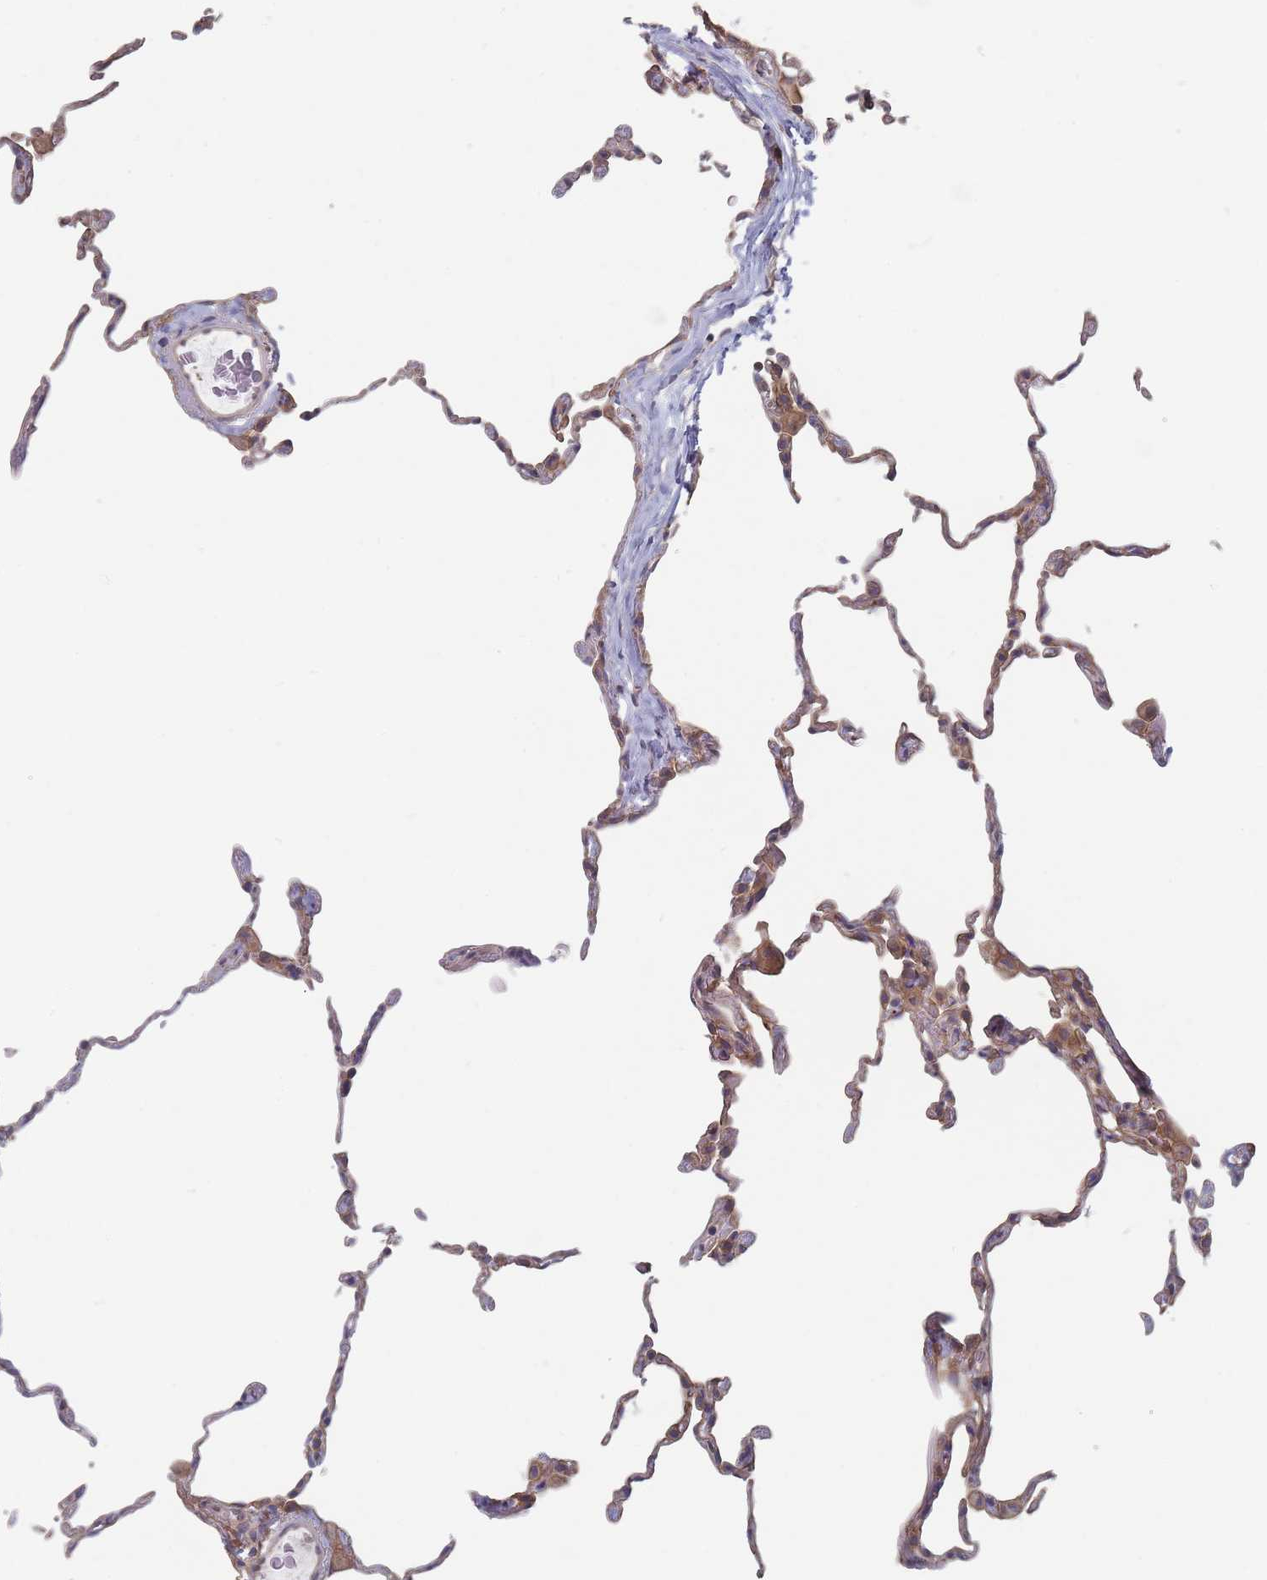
{"staining": {"intensity": "moderate", "quantity": "25%-75%", "location": "cytoplasmic/membranous"}, "tissue": "lung", "cell_type": "Alveolar cells", "image_type": "normal", "snomed": [{"axis": "morphology", "description": "Normal tissue, NOS"}, {"axis": "topography", "description": "Lung"}], "caption": "High-magnification brightfield microscopy of unremarkable lung stained with DAB (brown) and counterstained with hematoxylin (blue). alveolar cells exhibit moderate cytoplasmic/membranous expression is identified in about25%-75% of cells.", "gene": "EFCC1", "patient": {"sex": "female", "age": 57}}